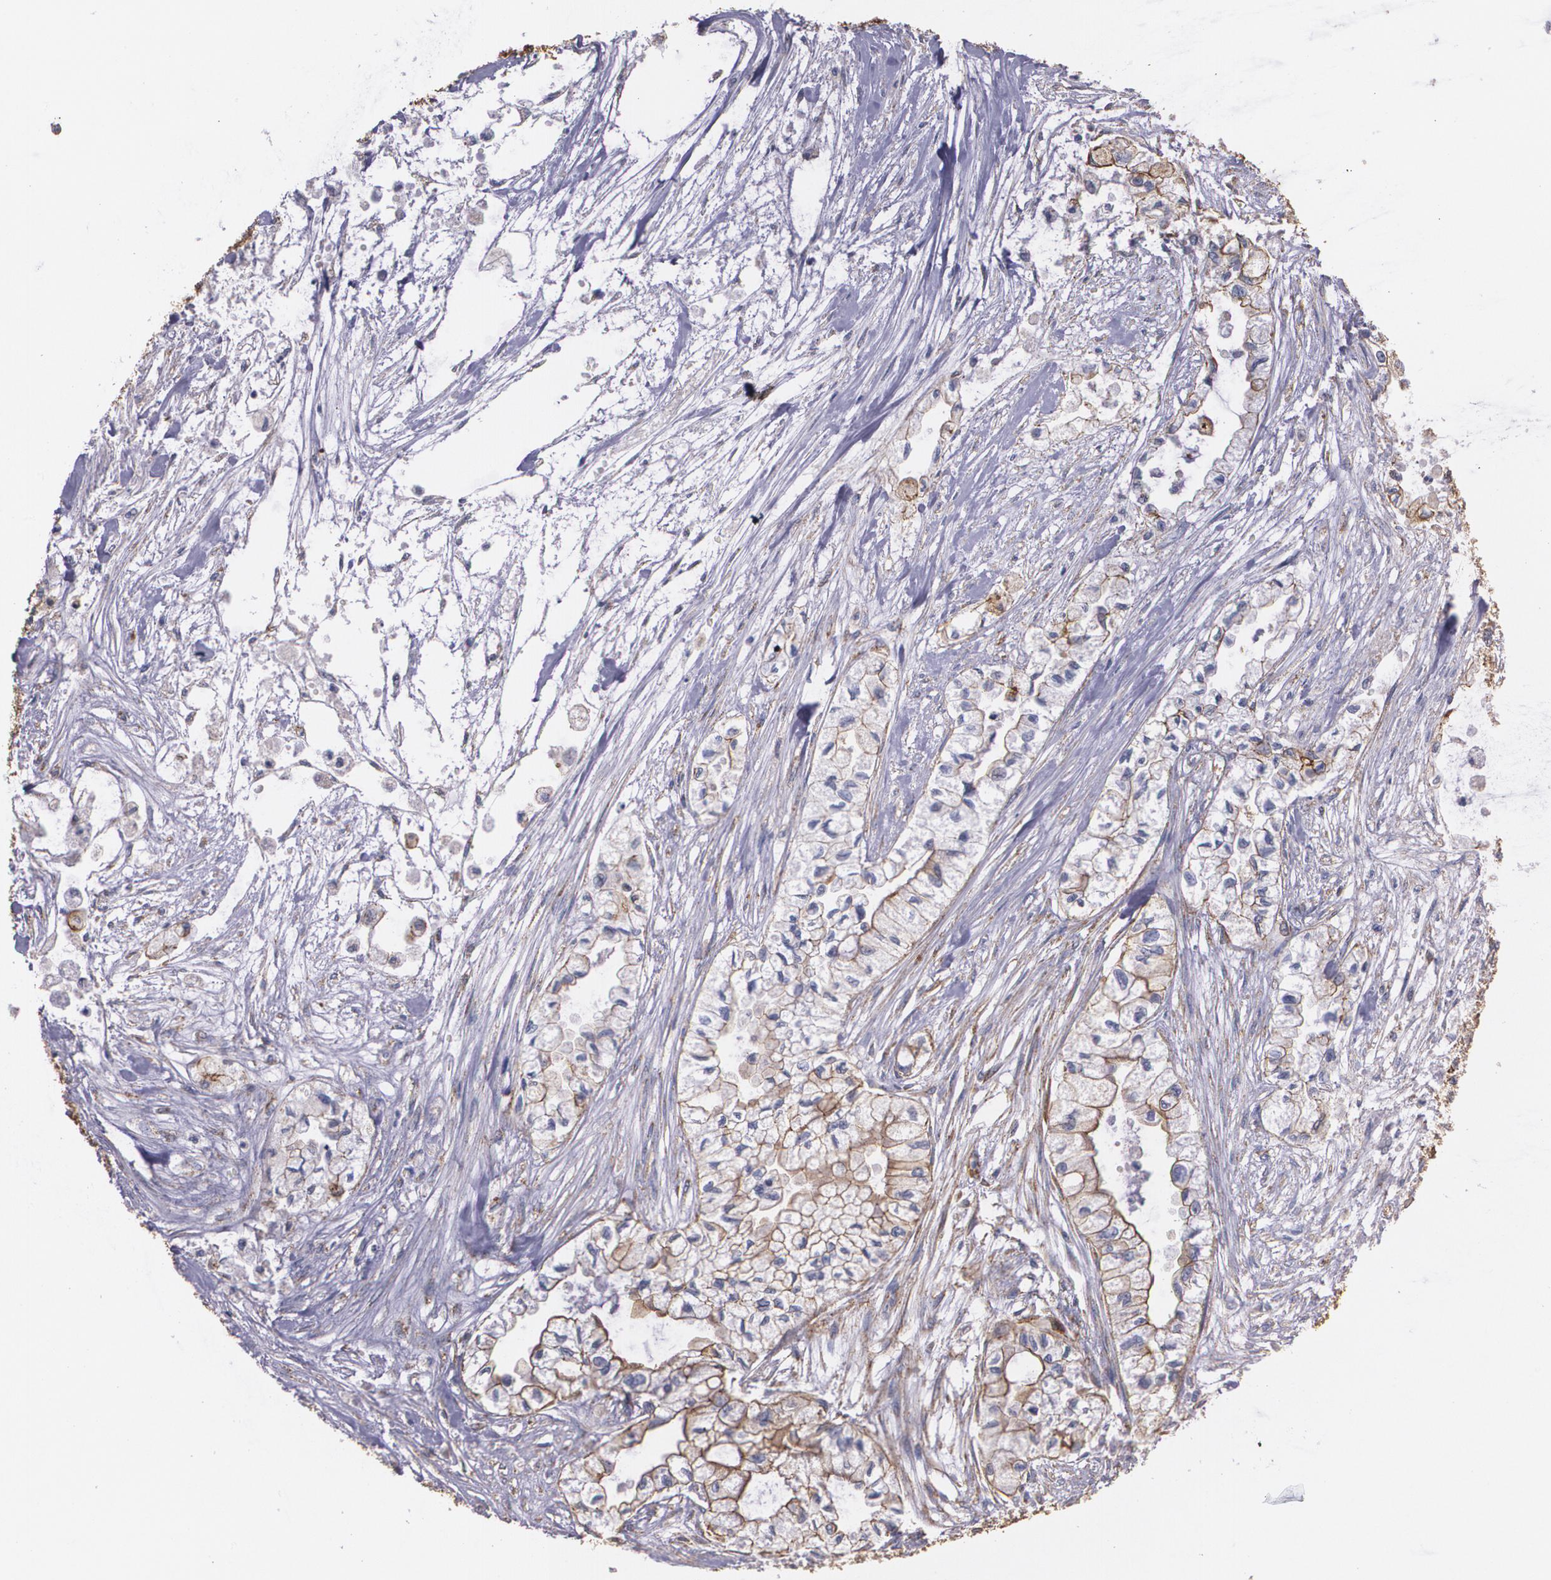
{"staining": {"intensity": "moderate", "quantity": ">75%", "location": "cytoplasmic/membranous"}, "tissue": "pancreatic cancer", "cell_type": "Tumor cells", "image_type": "cancer", "snomed": [{"axis": "morphology", "description": "Adenocarcinoma, NOS"}, {"axis": "topography", "description": "Pancreas"}], "caption": "The photomicrograph demonstrates immunohistochemical staining of pancreatic cancer. There is moderate cytoplasmic/membranous staining is identified in about >75% of tumor cells.", "gene": "TJP1", "patient": {"sex": "male", "age": 79}}